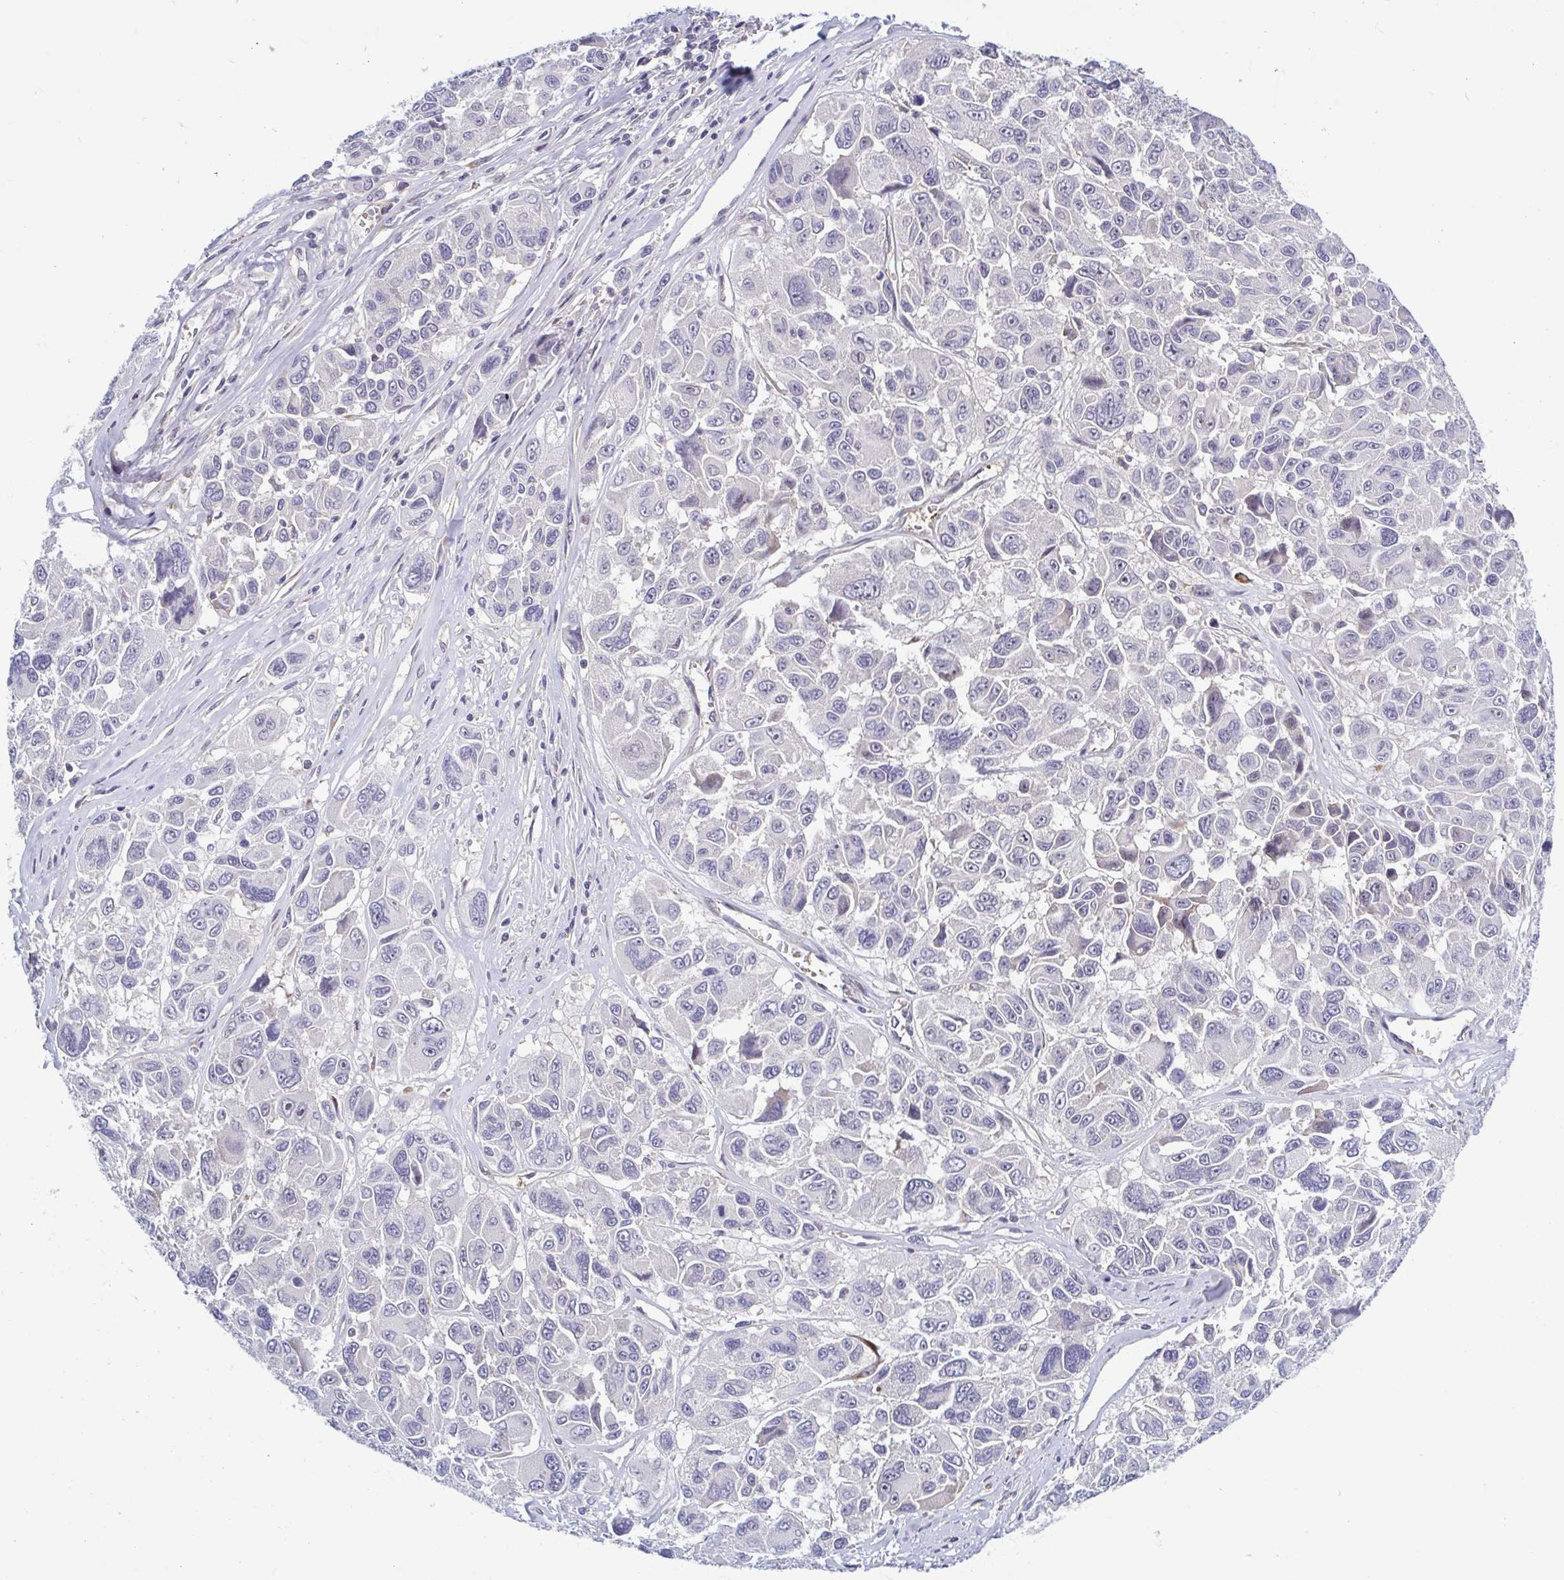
{"staining": {"intensity": "negative", "quantity": "none", "location": "none"}, "tissue": "melanoma", "cell_type": "Tumor cells", "image_type": "cancer", "snomed": [{"axis": "morphology", "description": "Malignant melanoma, NOS"}, {"axis": "topography", "description": "Skin"}], "caption": "Human melanoma stained for a protein using immunohistochemistry shows no positivity in tumor cells.", "gene": "LRRC38", "patient": {"sex": "female", "age": 66}}